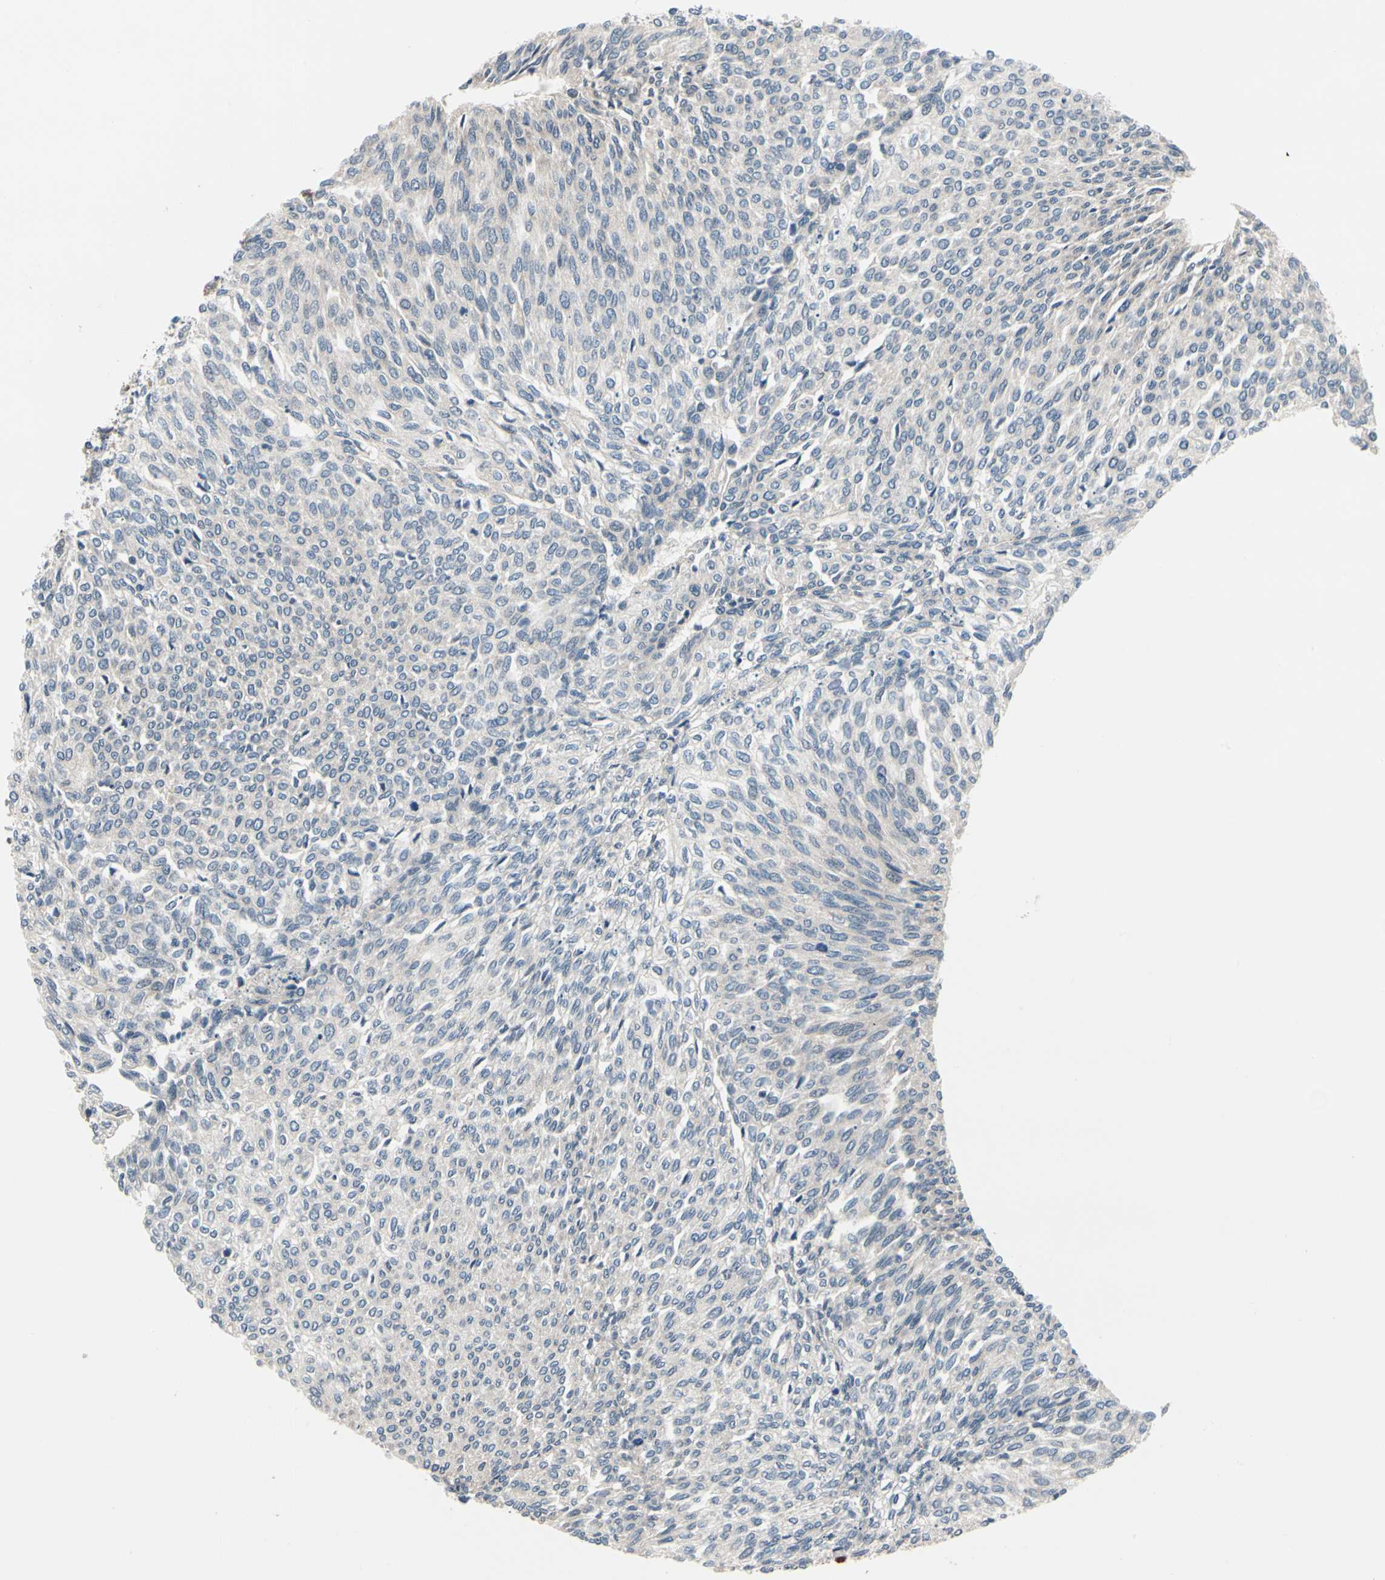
{"staining": {"intensity": "negative", "quantity": "none", "location": "none"}, "tissue": "urothelial cancer", "cell_type": "Tumor cells", "image_type": "cancer", "snomed": [{"axis": "morphology", "description": "Urothelial carcinoma, Low grade"}, {"axis": "topography", "description": "Urinary bladder"}], "caption": "A micrograph of human urothelial carcinoma (low-grade) is negative for staining in tumor cells.", "gene": "SELENOK", "patient": {"sex": "female", "age": 79}}